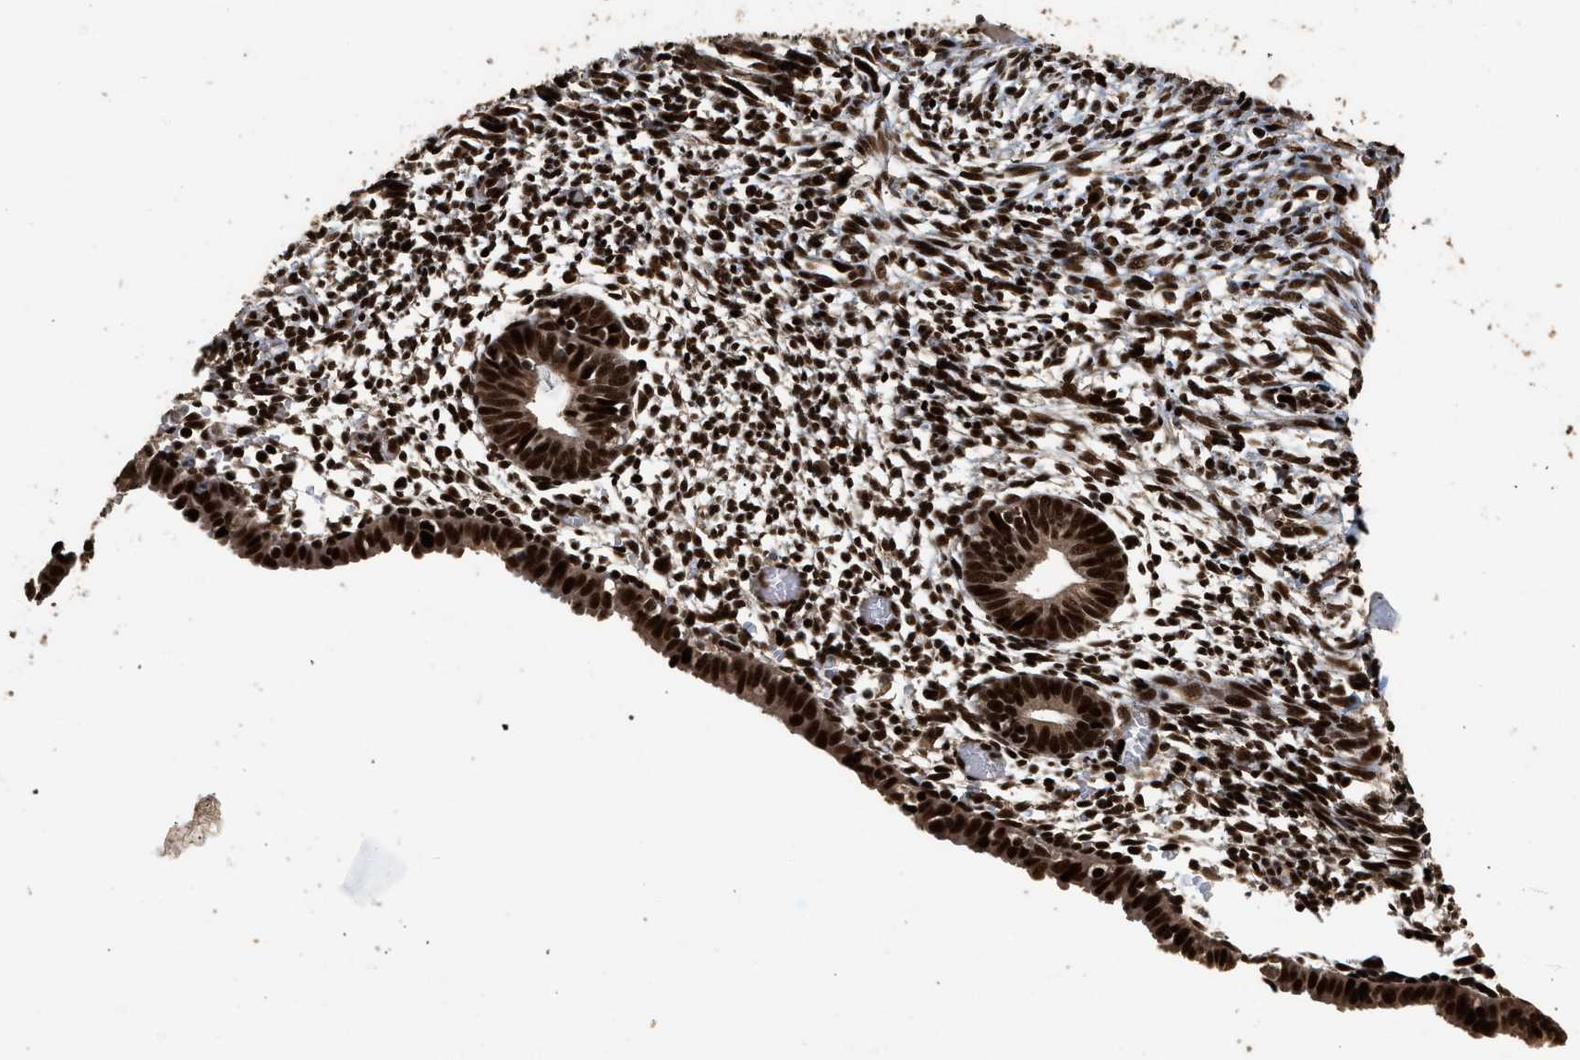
{"staining": {"intensity": "strong", "quantity": "25%-75%", "location": "nuclear"}, "tissue": "endometrium", "cell_type": "Cells in endometrial stroma", "image_type": "normal", "snomed": [{"axis": "morphology", "description": "Normal tissue, NOS"}, {"axis": "morphology", "description": "Atrophy, NOS"}, {"axis": "topography", "description": "Uterus"}, {"axis": "topography", "description": "Endometrium"}], "caption": "DAB immunohistochemical staining of unremarkable human endometrium demonstrates strong nuclear protein positivity in approximately 25%-75% of cells in endometrial stroma. The staining is performed using DAB brown chromogen to label protein expression. The nuclei are counter-stained blue using hematoxylin.", "gene": "PPP4R3B", "patient": {"sex": "female", "age": 68}}